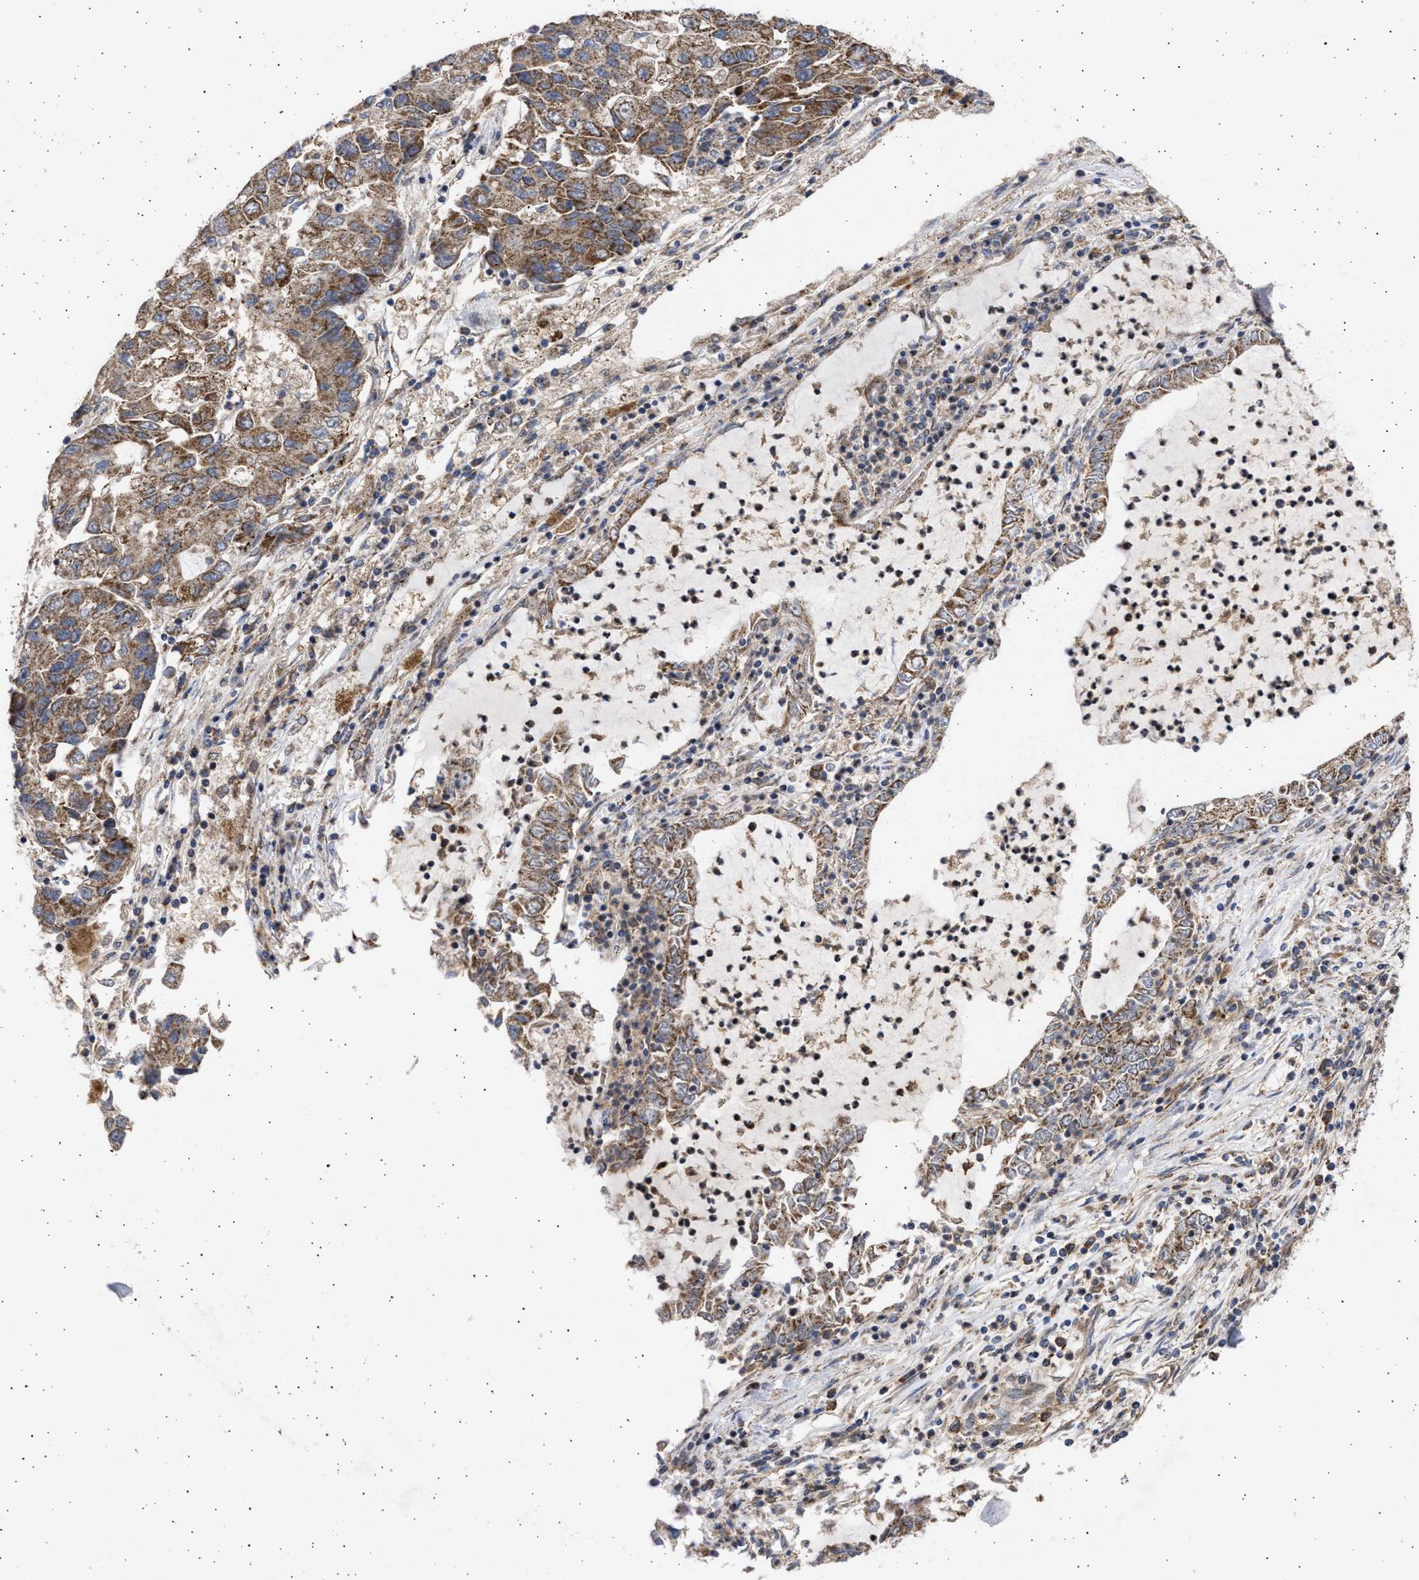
{"staining": {"intensity": "moderate", "quantity": ">75%", "location": "cytoplasmic/membranous"}, "tissue": "lung cancer", "cell_type": "Tumor cells", "image_type": "cancer", "snomed": [{"axis": "morphology", "description": "Adenocarcinoma, NOS"}, {"axis": "topography", "description": "Lung"}], "caption": "Lung cancer (adenocarcinoma) tissue exhibits moderate cytoplasmic/membranous expression in approximately >75% of tumor cells, visualized by immunohistochemistry.", "gene": "TTC19", "patient": {"sex": "female", "age": 51}}